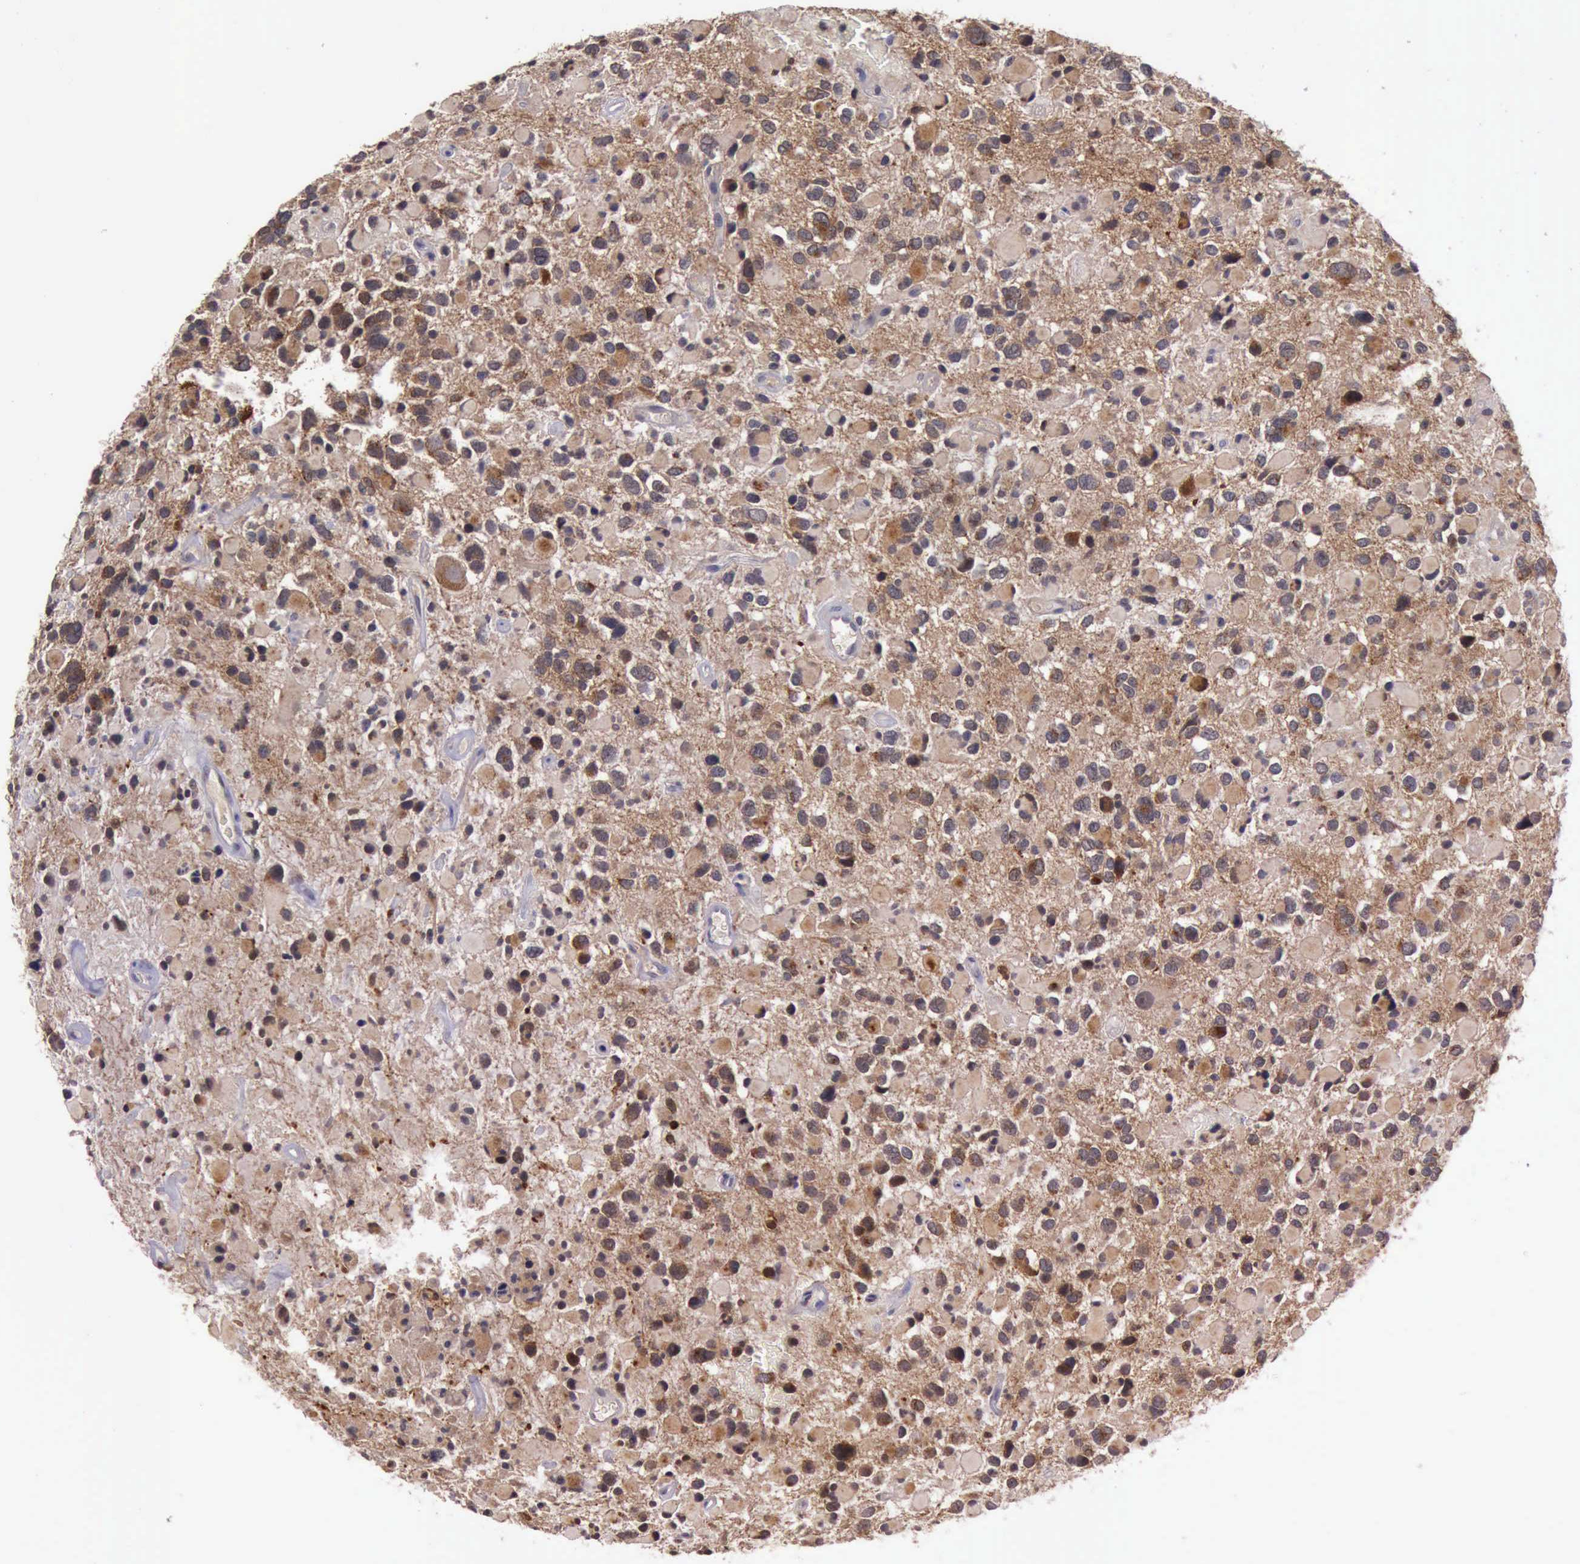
{"staining": {"intensity": "moderate", "quantity": "25%-75%", "location": "cytoplasmic/membranous"}, "tissue": "glioma", "cell_type": "Tumor cells", "image_type": "cancer", "snomed": [{"axis": "morphology", "description": "Glioma, malignant, High grade"}, {"axis": "topography", "description": "Brain"}], "caption": "Tumor cells display medium levels of moderate cytoplasmic/membranous positivity in approximately 25%-75% of cells in high-grade glioma (malignant).", "gene": "RAB39B", "patient": {"sex": "female", "age": 37}}